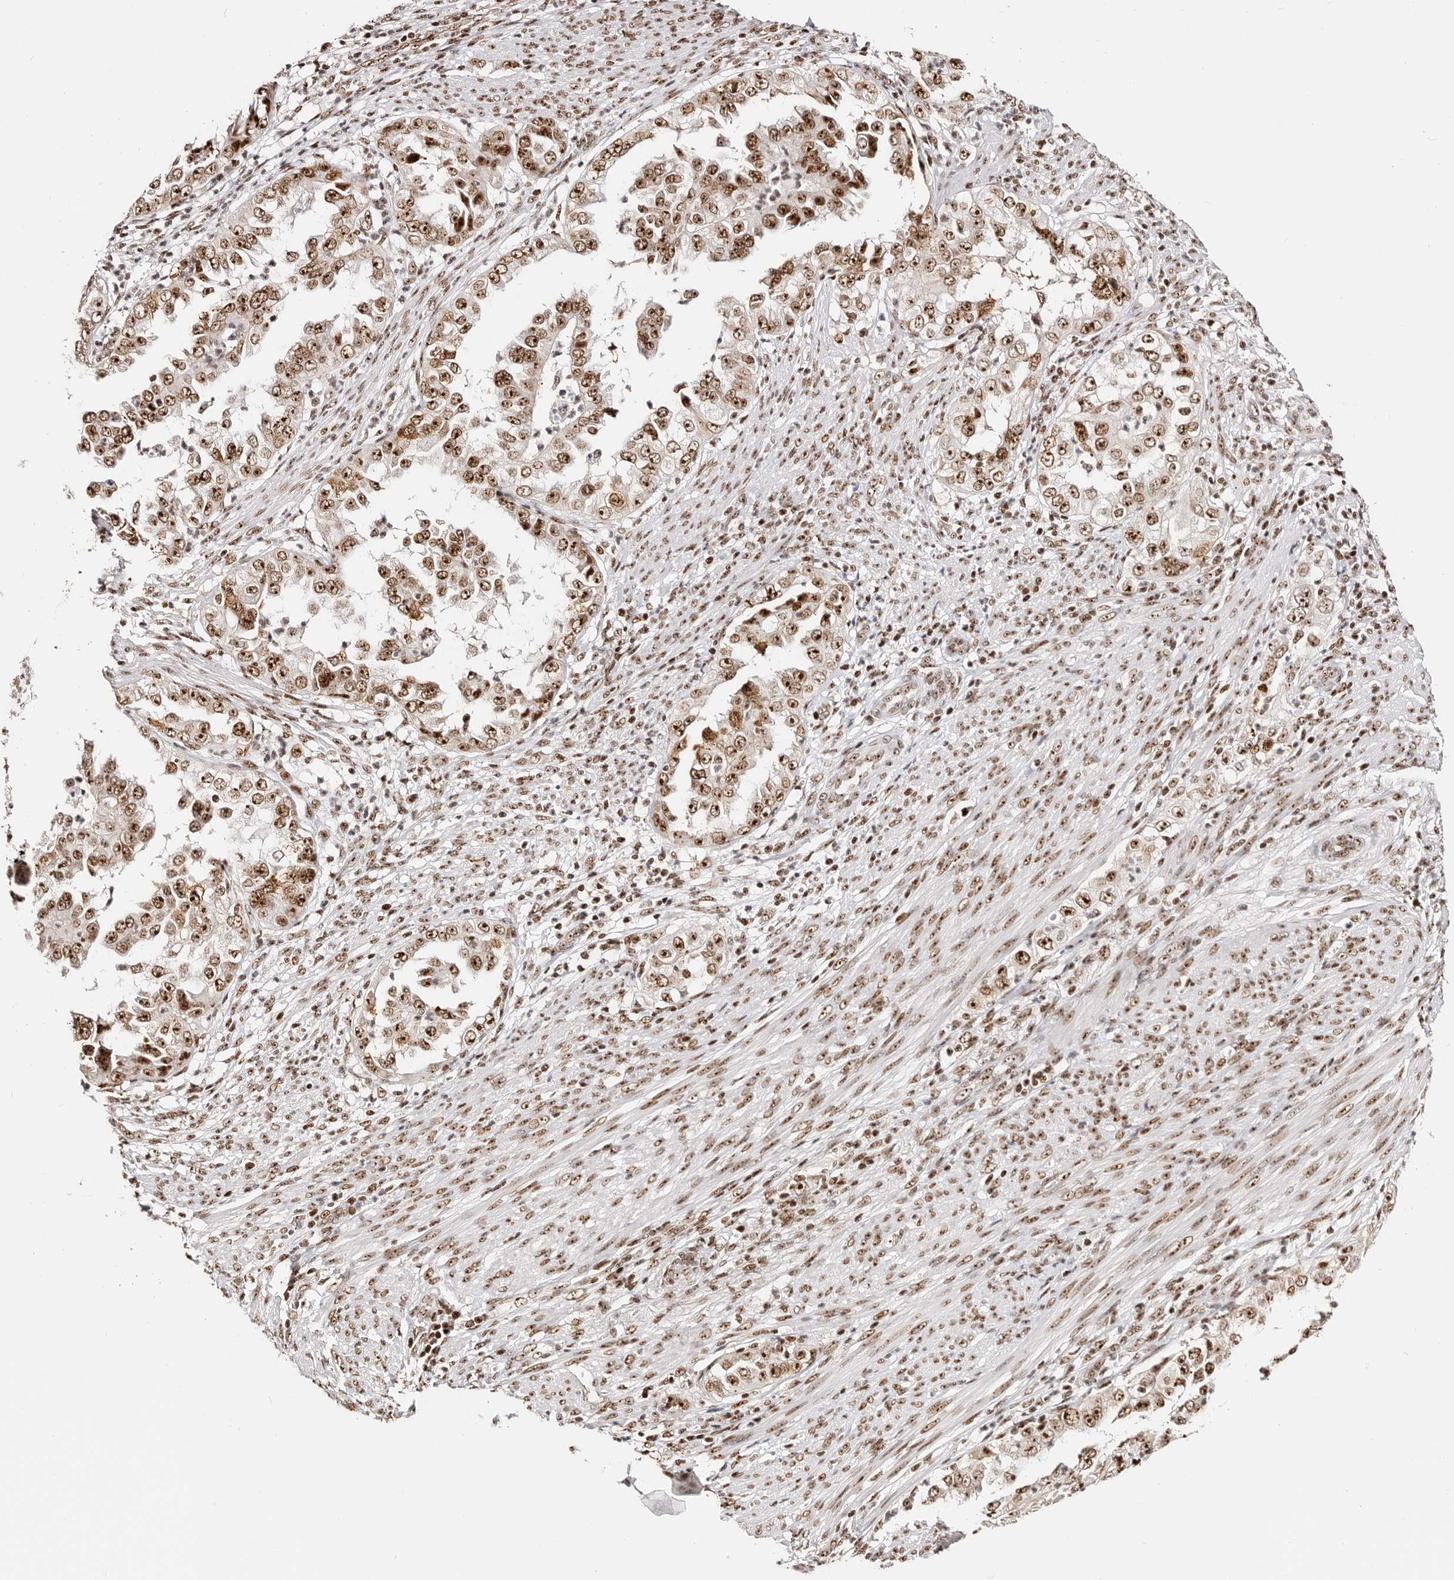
{"staining": {"intensity": "strong", "quantity": ">75%", "location": "nuclear"}, "tissue": "endometrial cancer", "cell_type": "Tumor cells", "image_type": "cancer", "snomed": [{"axis": "morphology", "description": "Adenocarcinoma, NOS"}, {"axis": "topography", "description": "Endometrium"}], "caption": "Protein staining demonstrates strong nuclear expression in about >75% of tumor cells in endometrial cancer.", "gene": "IQGAP3", "patient": {"sex": "female", "age": 85}}